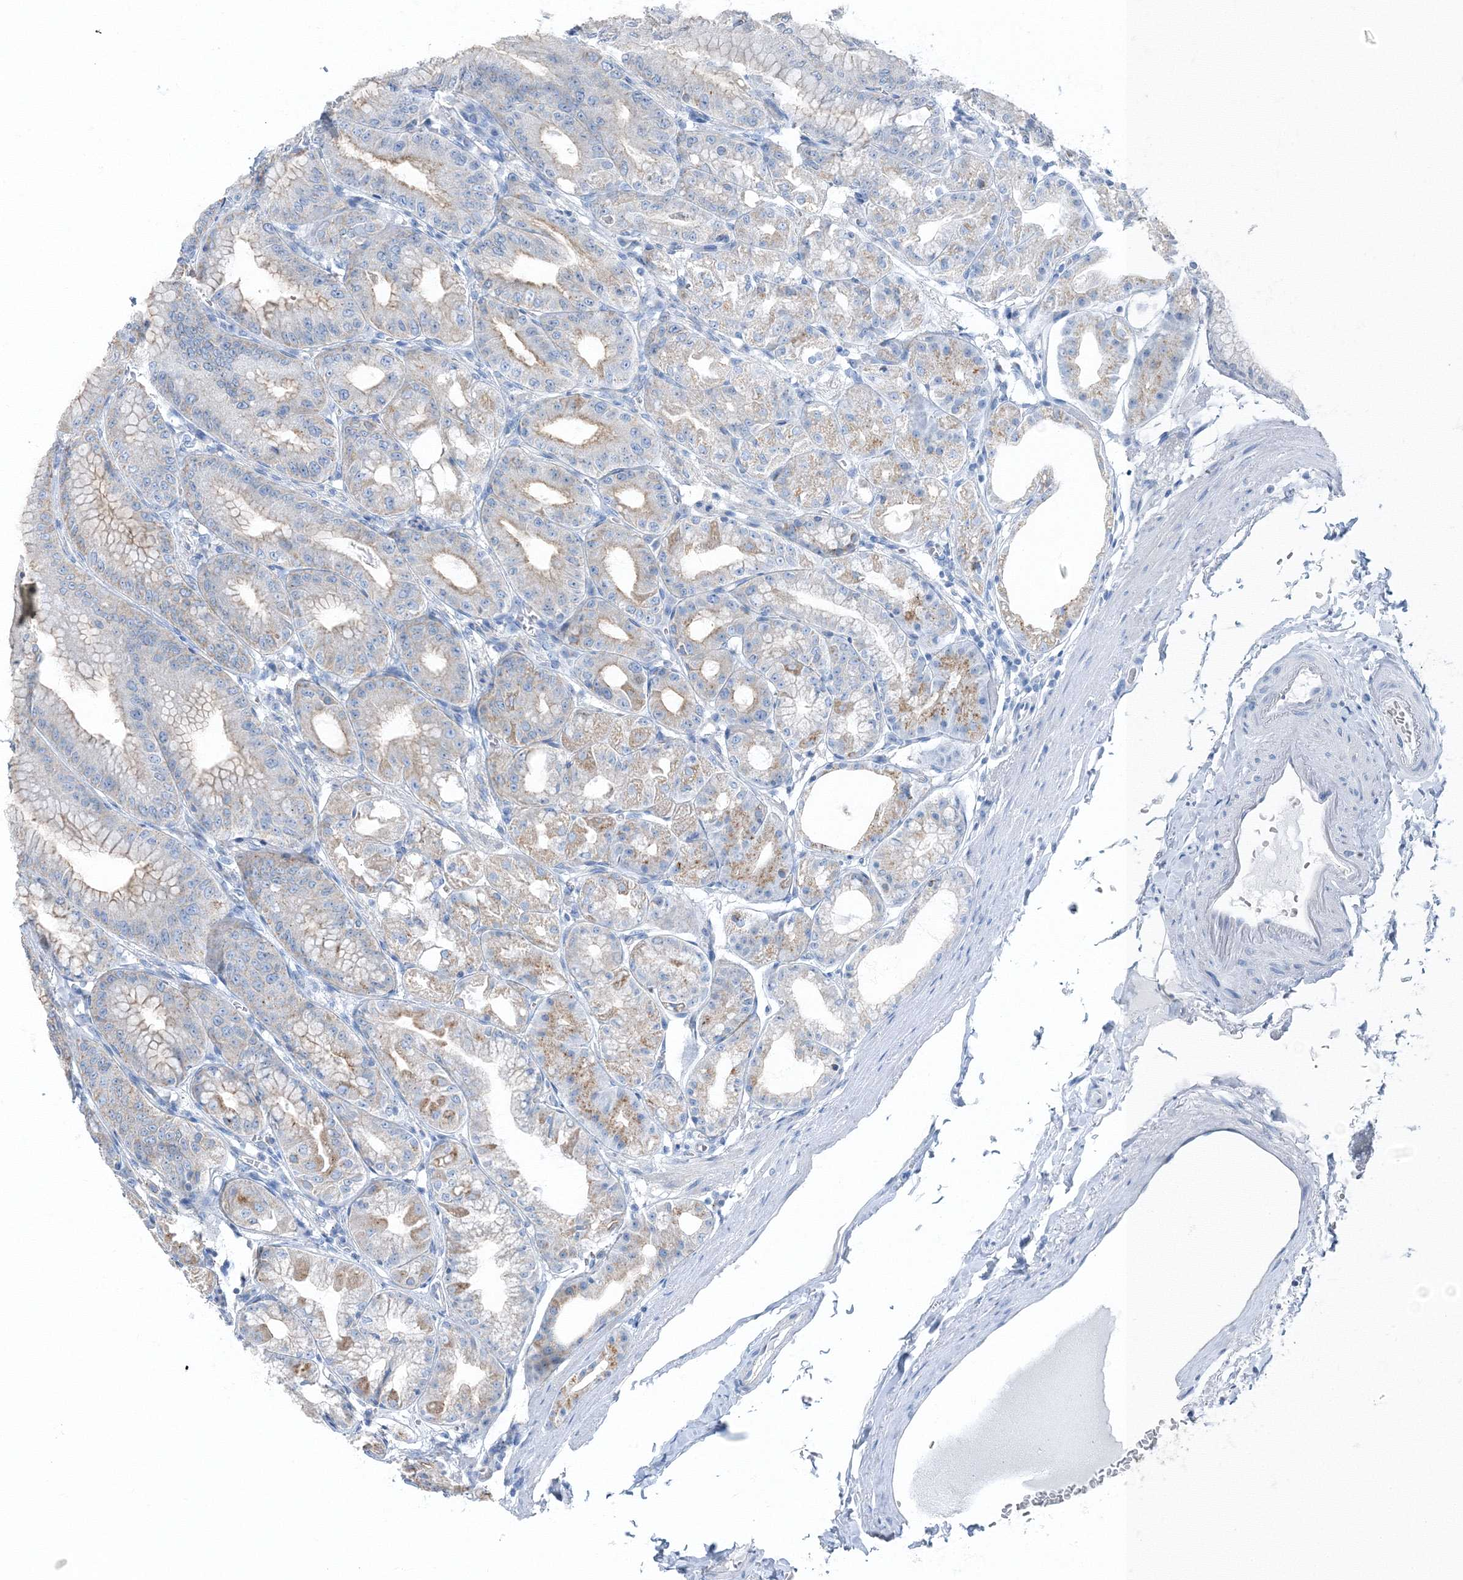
{"staining": {"intensity": "strong", "quantity": "<25%", "location": "cytoplasmic/membranous"}, "tissue": "stomach", "cell_type": "Glandular cells", "image_type": "normal", "snomed": [{"axis": "morphology", "description": "Normal tissue, NOS"}, {"axis": "topography", "description": "Stomach, lower"}], "caption": "Stomach stained with IHC displays strong cytoplasmic/membranous positivity in approximately <25% of glandular cells.", "gene": "AASDH", "patient": {"sex": "male", "age": 71}}